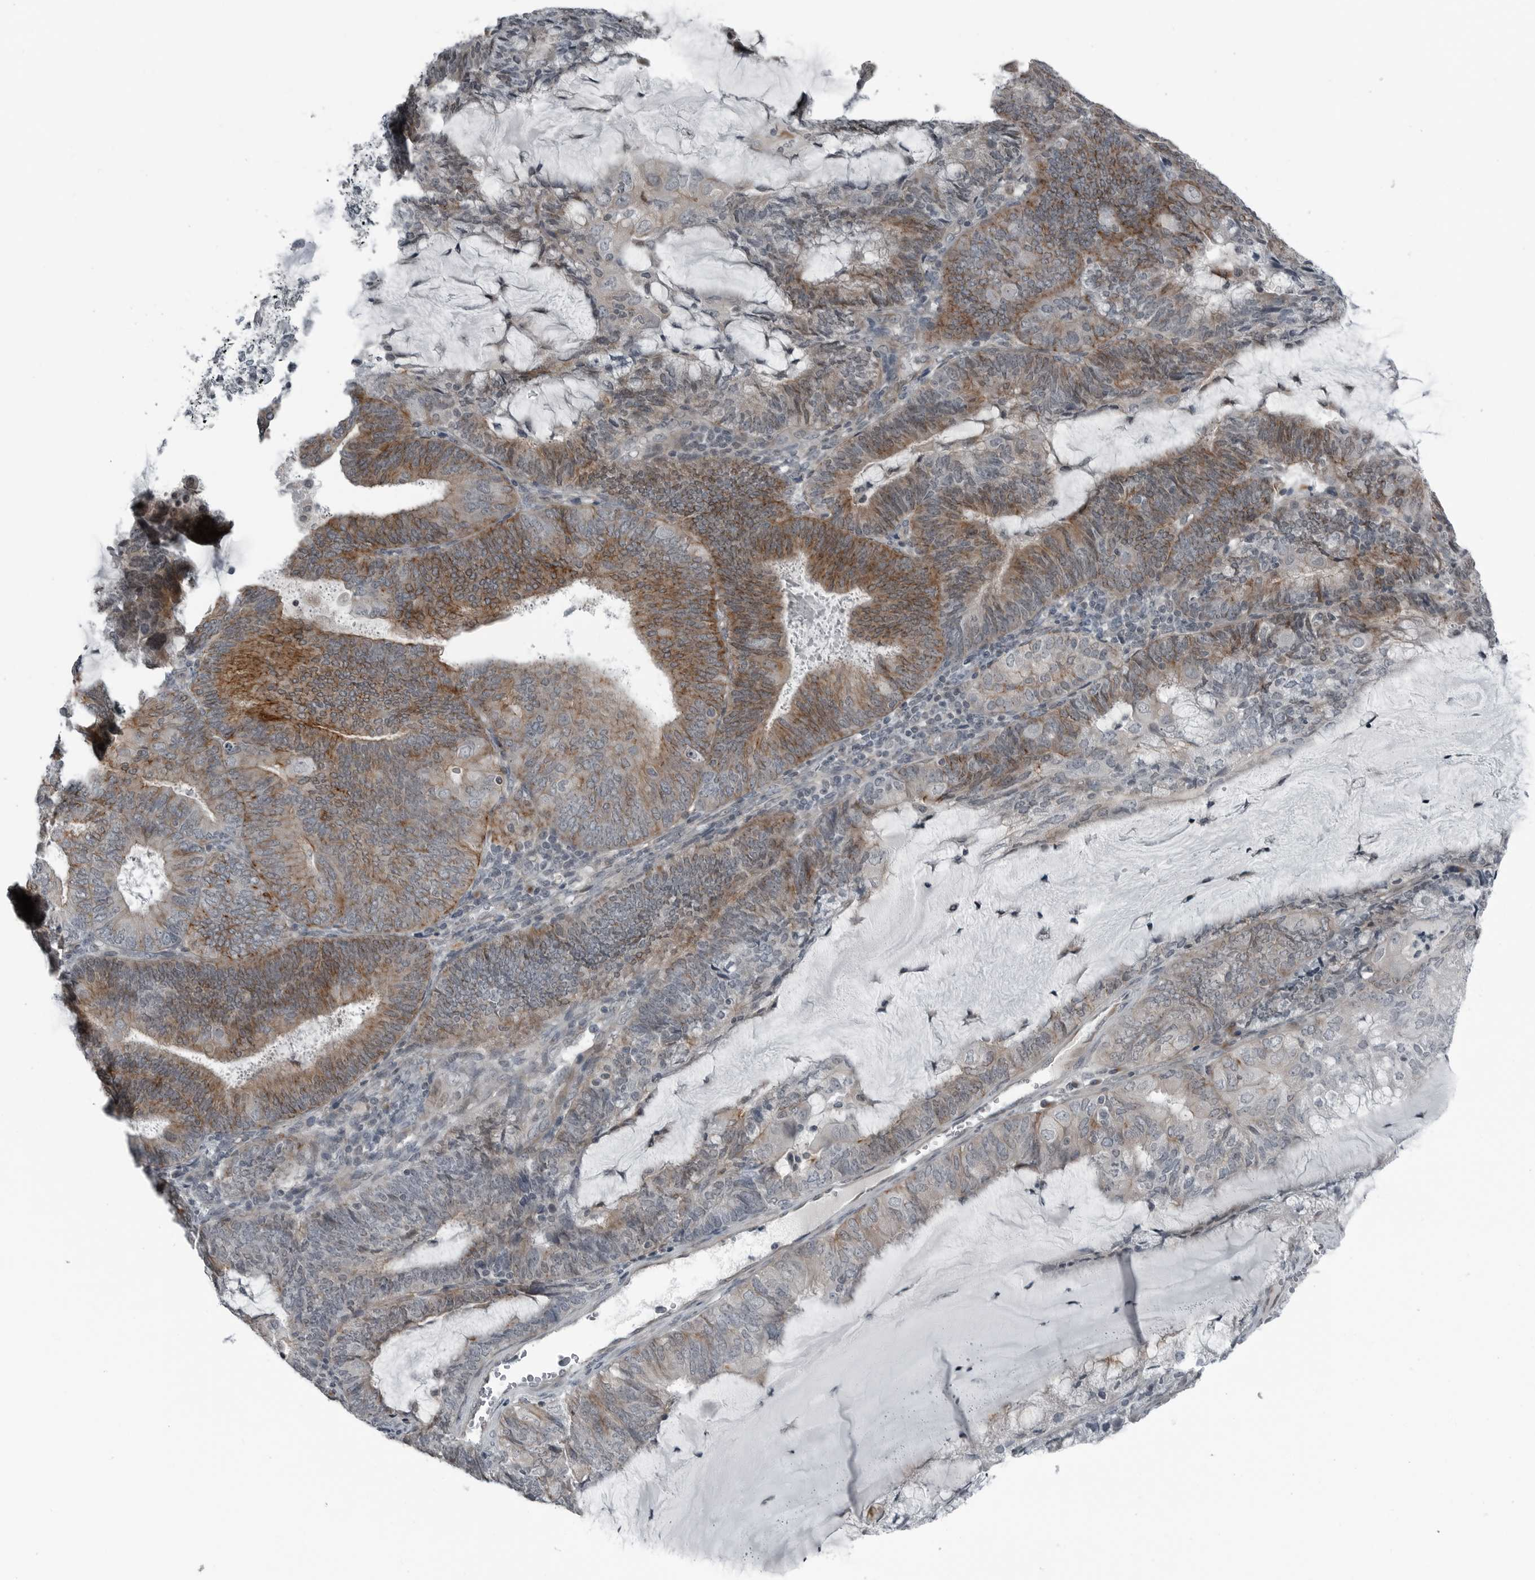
{"staining": {"intensity": "moderate", "quantity": "25%-75%", "location": "cytoplasmic/membranous"}, "tissue": "endometrial cancer", "cell_type": "Tumor cells", "image_type": "cancer", "snomed": [{"axis": "morphology", "description": "Adenocarcinoma, NOS"}, {"axis": "topography", "description": "Endometrium"}], "caption": "Protein staining shows moderate cytoplasmic/membranous positivity in about 25%-75% of tumor cells in adenocarcinoma (endometrial).", "gene": "GAK", "patient": {"sex": "female", "age": 81}}